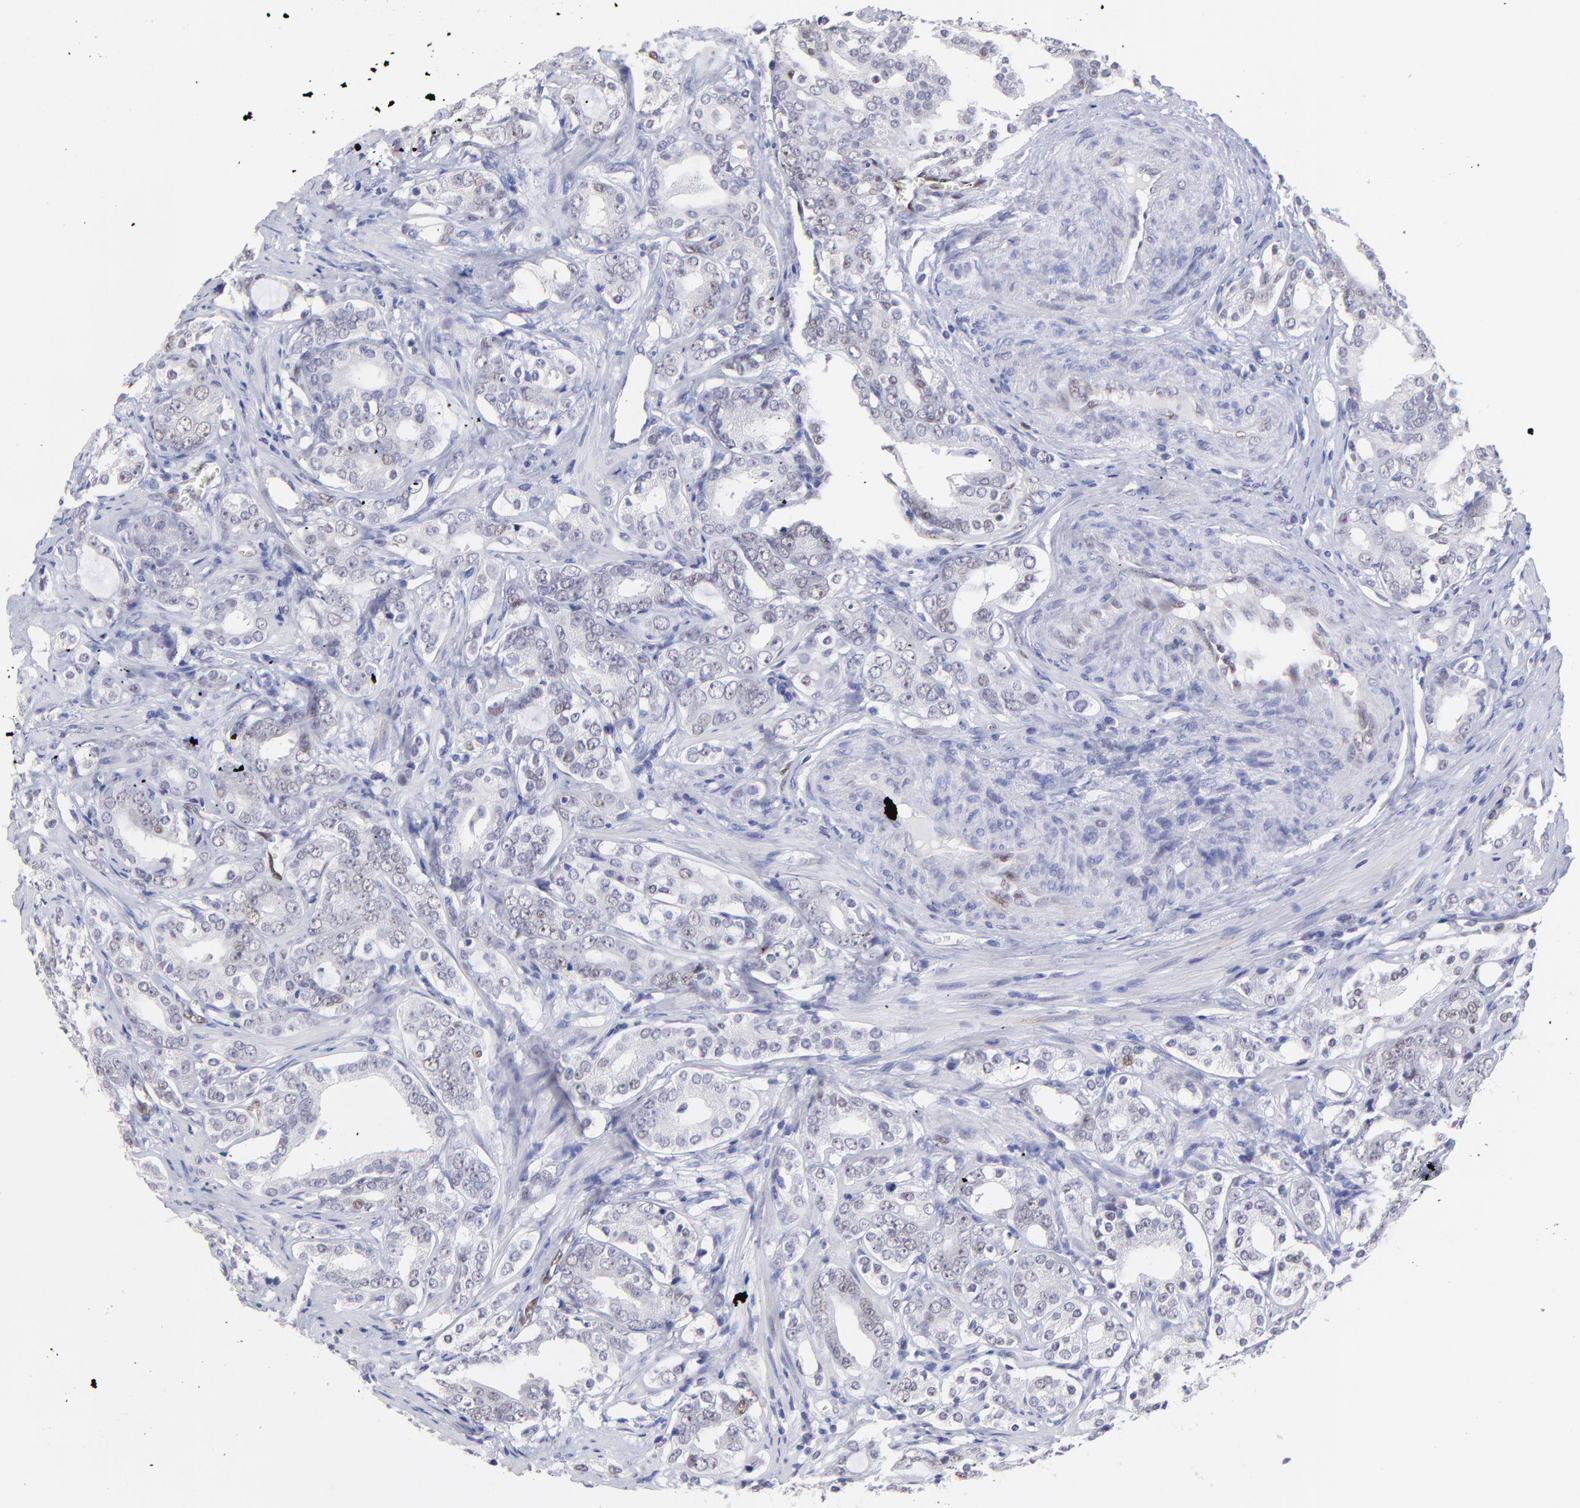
{"staining": {"intensity": "weak", "quantity": "<25%", "location": "nuclear"}, "tissue": "prostate cancer", "cell_type": "Tumor cells", "image_type": "cancer", "snomed": [{"axis": "morphology", "description": "Adenocarcinoma, Low grade"}, {"axis": "topography", "description": "Prostate"}], "caption": "DAB (3,3'-diaminobenzidine) immunohistochemical staining of prostate low-grade adenocarcinoma displays no significant positivity in tumor cells. (Brightfield microscopy of DAB immunohistochemistry at high magnification).", "gene": "KLF4", "patient": {"sex": "male", "age": 59}}